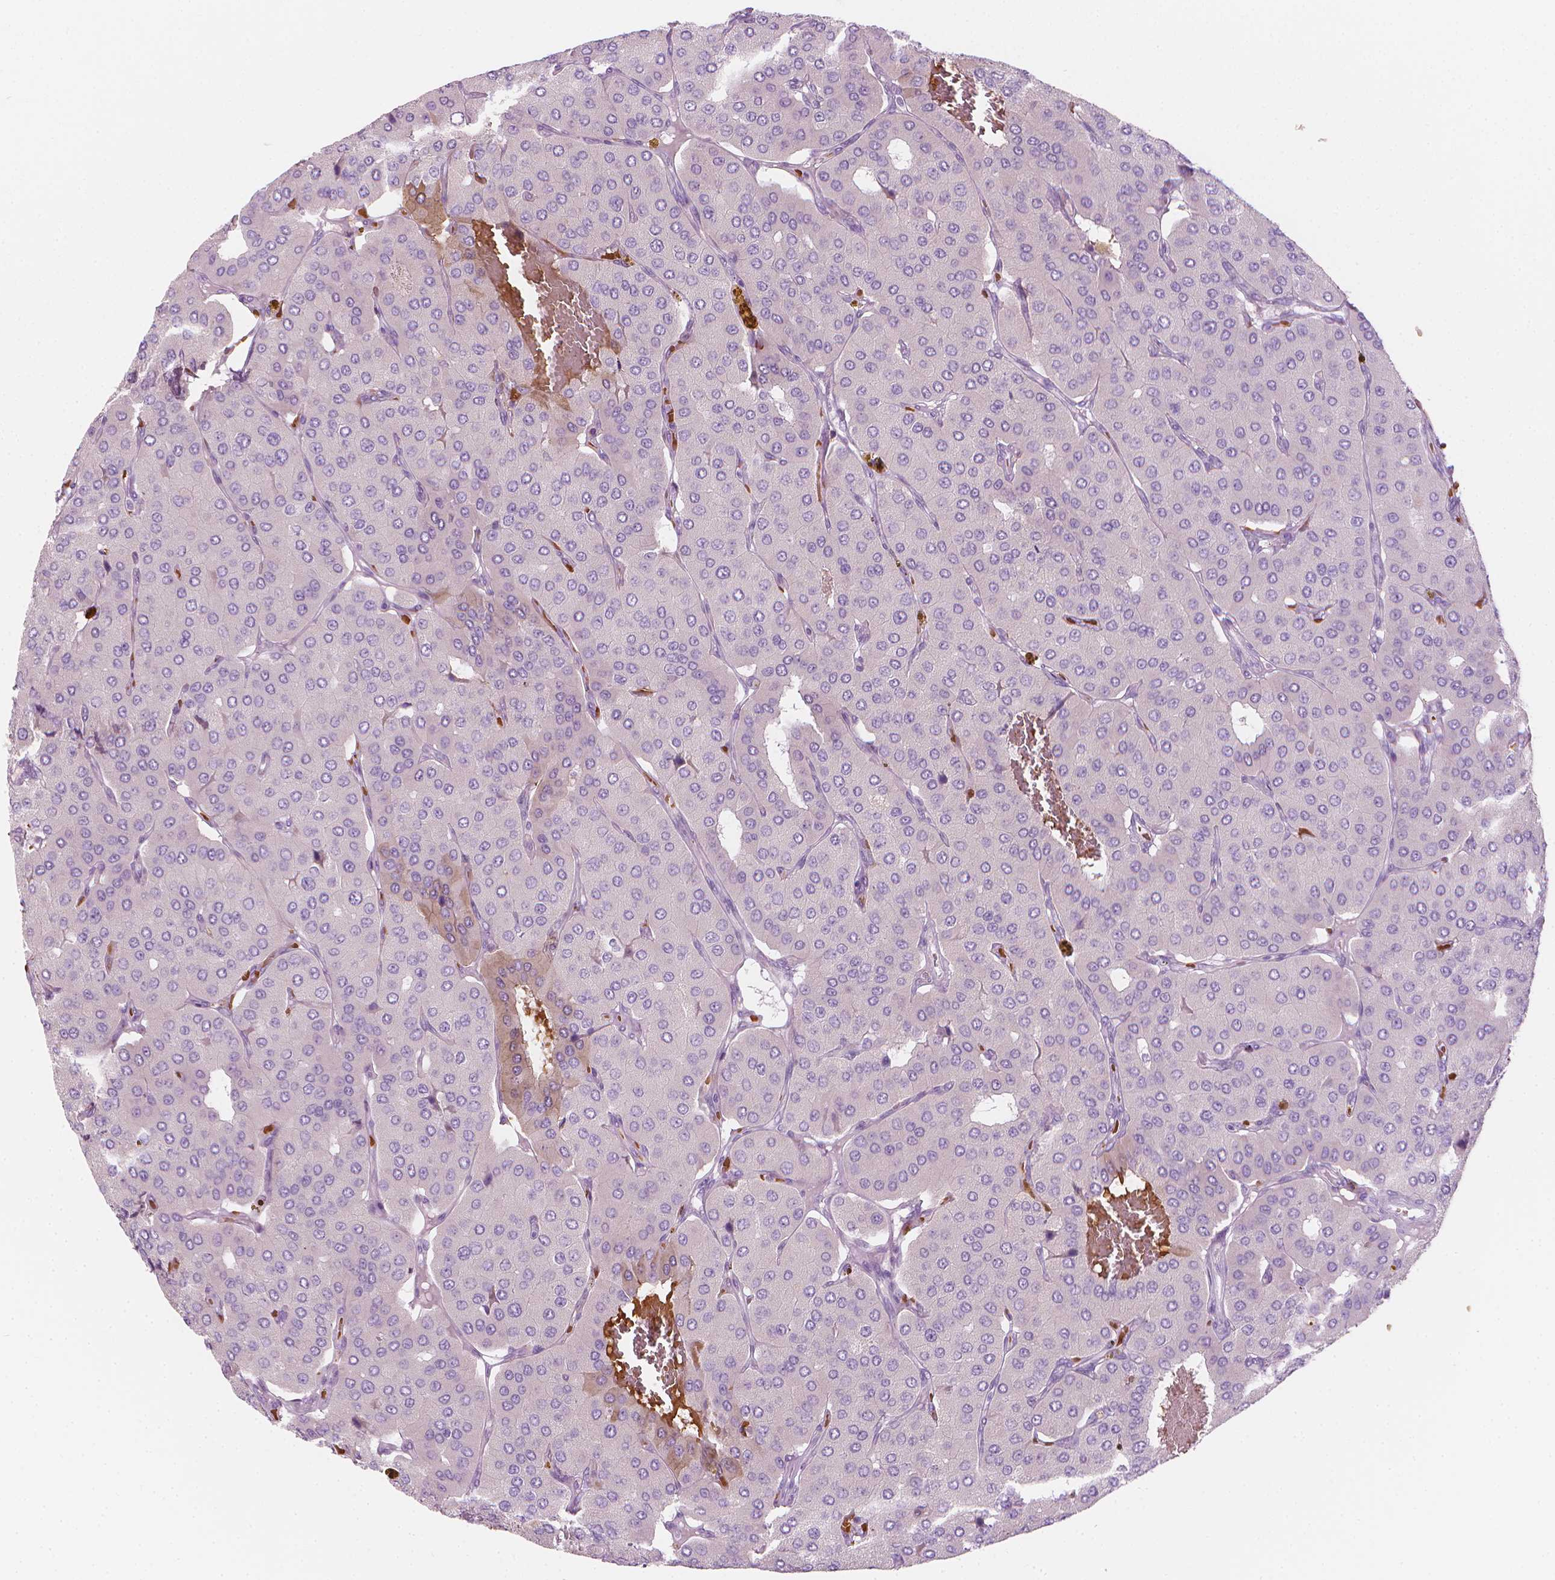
{"staining": {"intensity": "negative", "quantity": "none", "location": "none"}, "tissue": "parathyroid gland", "cell_type": "Glandular cells", "image_type": "normal", "snomed": [{"axis": "morphology", "description": "Normal tissue, NOS"}, {"axis": "morphology", "description": "Adenoma, NOS"}, {"axis": "topography", "description": "Parathyroid gland"}], "caption": "Immunohistochemistry (IHC) histopathology image of unremarkable parathyroid gland: parathyroid gland stained with DAB shows no significant protein positivity in glandular cells.", "gene": "CES1", "patient": {"sex": "female", "age": 86}}